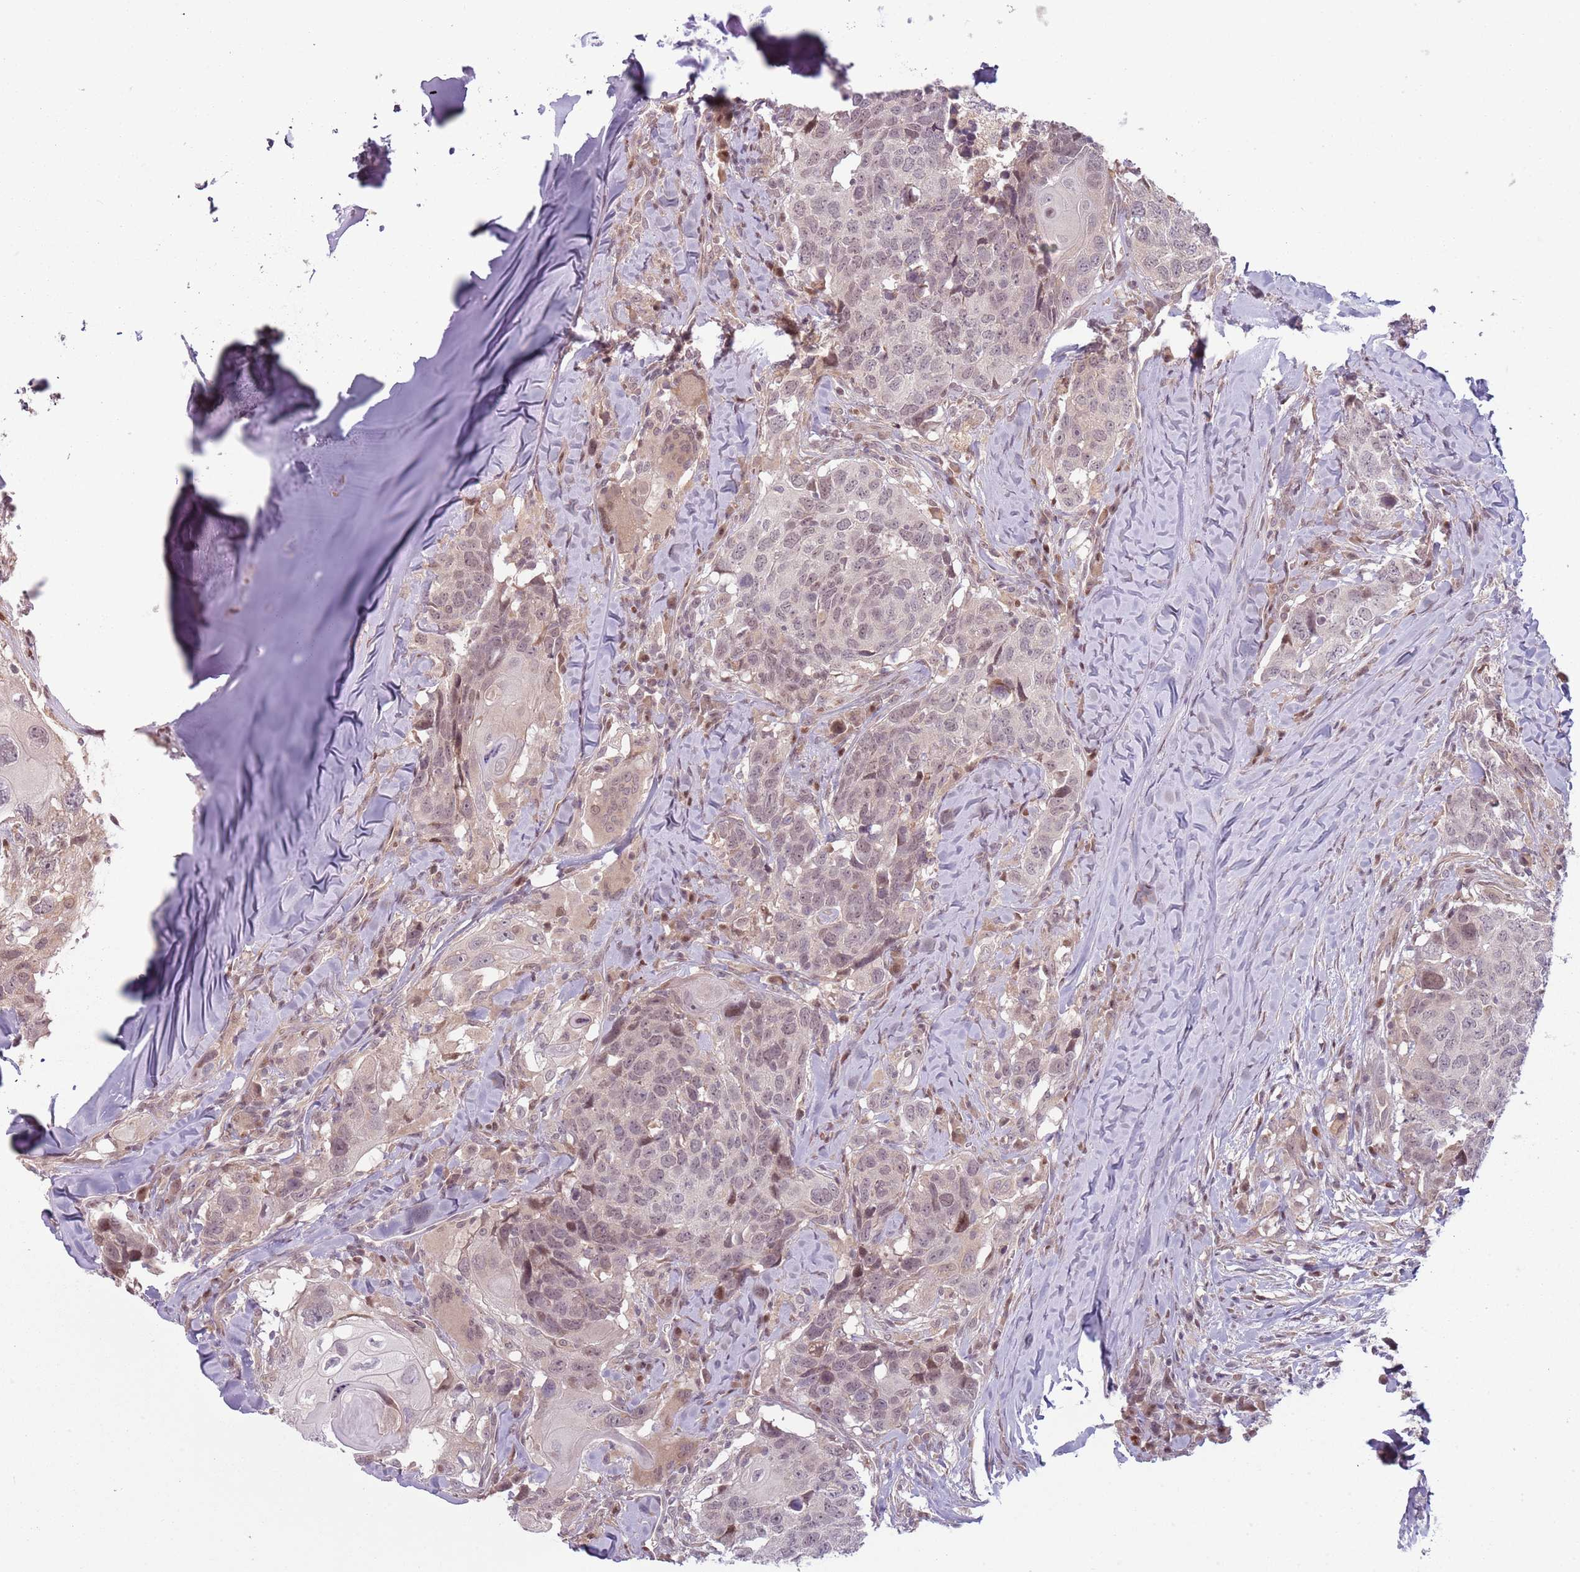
{"staining": {"intensity": "weak", "quantity": "<25%", "location": "nuclear"}, "tissue": "head and neck cancer", "cell_type": "Tumor cells", "image_type": "cancer", "snomed": [{"axis": "morphology", "description": "Normal tissue, NOS"}, {"axis": "morphology", "description": "Squamous cell carcinoma, NOS"}, {"axis": "topography", "description": "Skeletal muscle"}, {"axis": "topography", "description": "Vascular tissue"}, {"axis": "topography", "description": "Peripheral nerve tissue"}, {"axis": "topography", "description": "Head-Neck"}], "caption": "Protein analysis of head and neck cancer (squamous cell carcinoma) displays no significant expression in tumor cells.", "gene": "ADGRG1", "patient": {"sex": "male", "age": 66}}